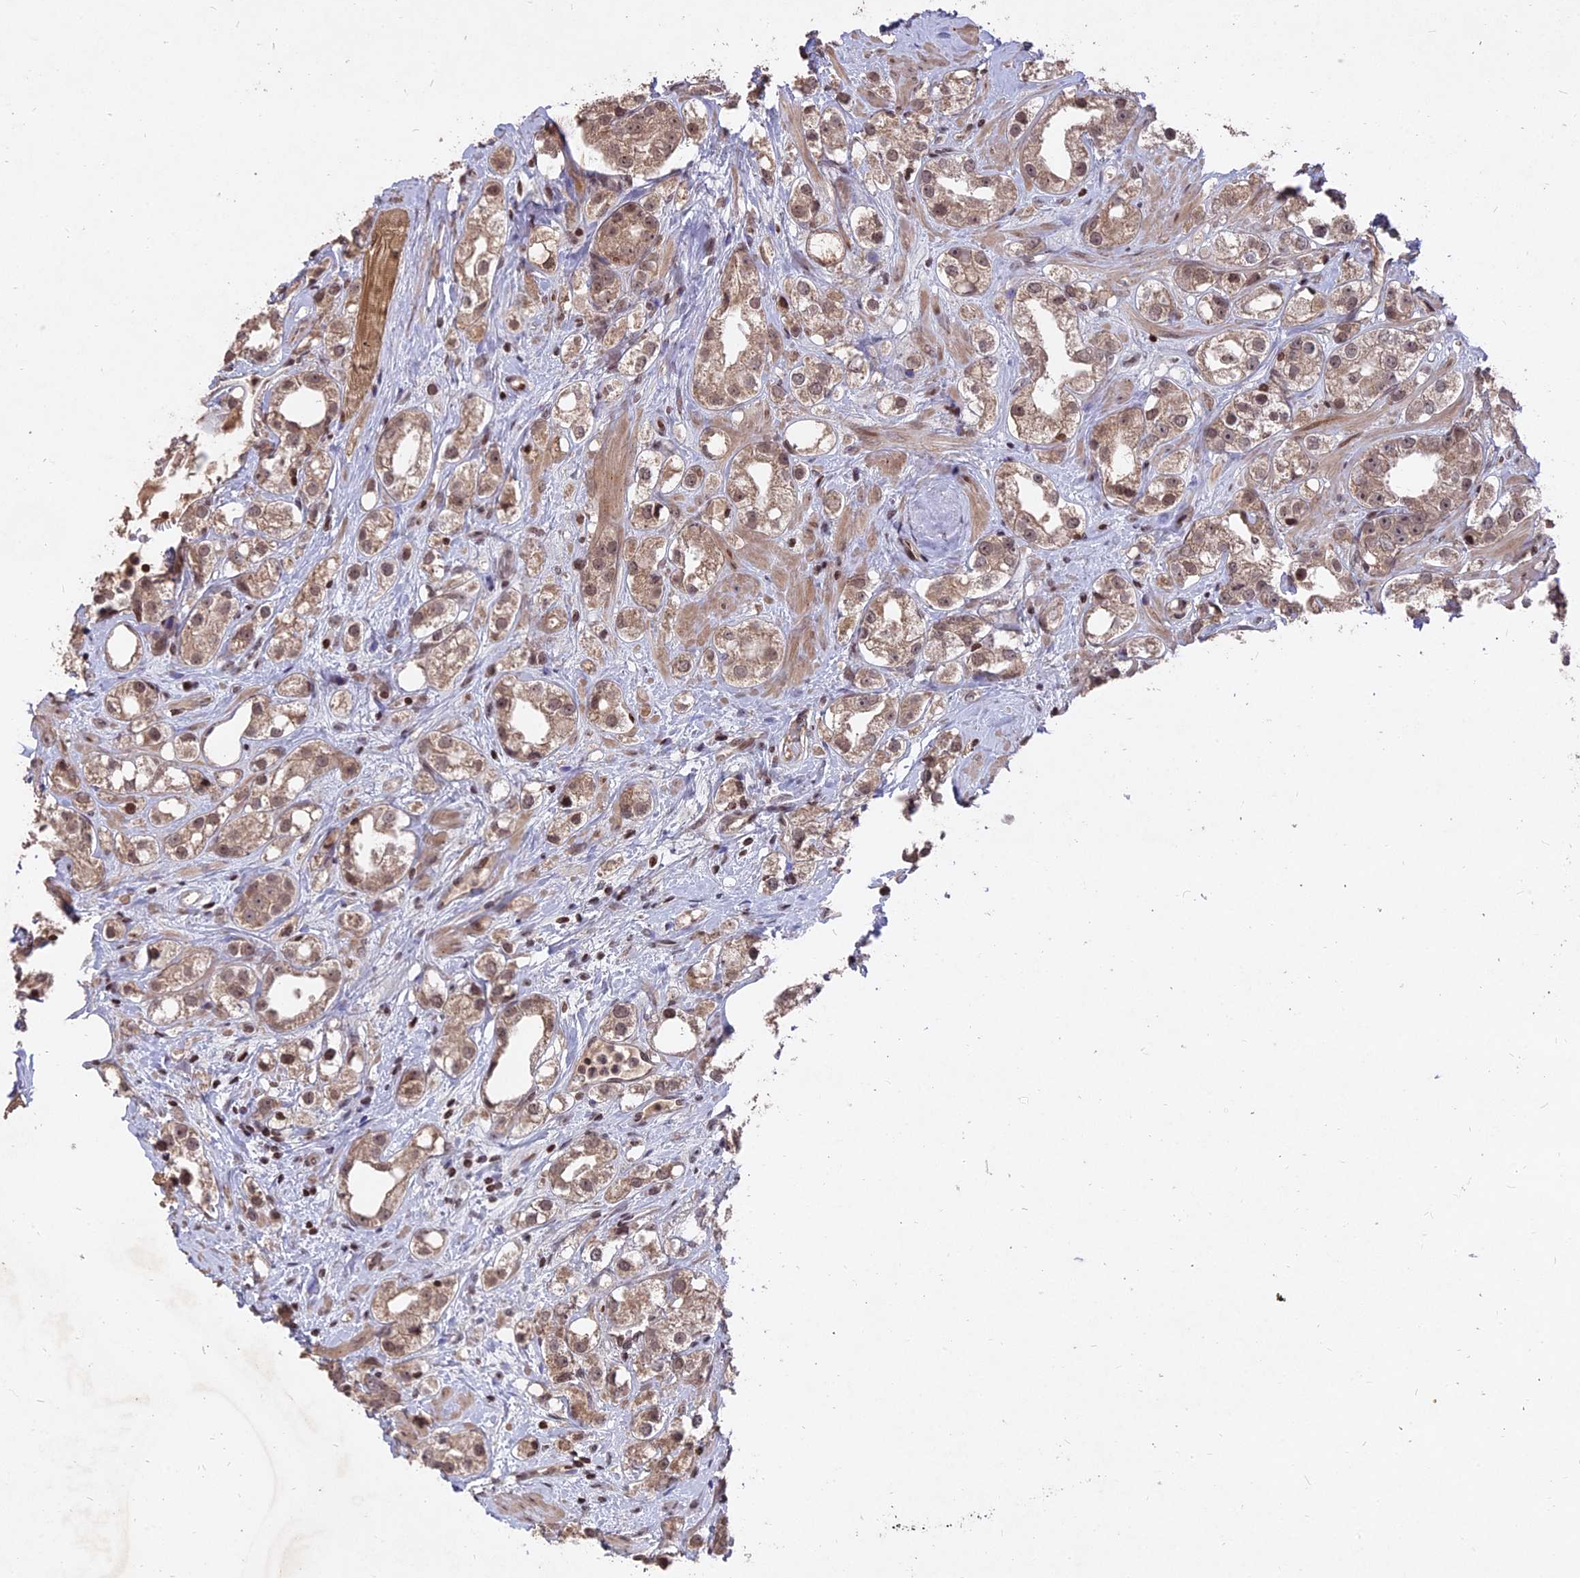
{"staining": {"intensity": "moderate", "quantity": ">75%", "location": "cytoplasmic/membranous,nuclear"}, "tissue": "prostate cancer", "cell_type": "Tumor cells", "image_type": "cancer", "snomed": [{"axis": "morphology", "description": "Adenocarcinoma, NOS"}, {"axis": "topography", "description": "Prostate"}], "caption": "Tumor cells reveal medium levels of moderate cytoplasmic/membranous and nuclear expression in approximately >75% of cells in human prostate cancer (adenocarcinoma).", "gene": "NR1H3", "patient": {"sex": "male", "age": 79}}